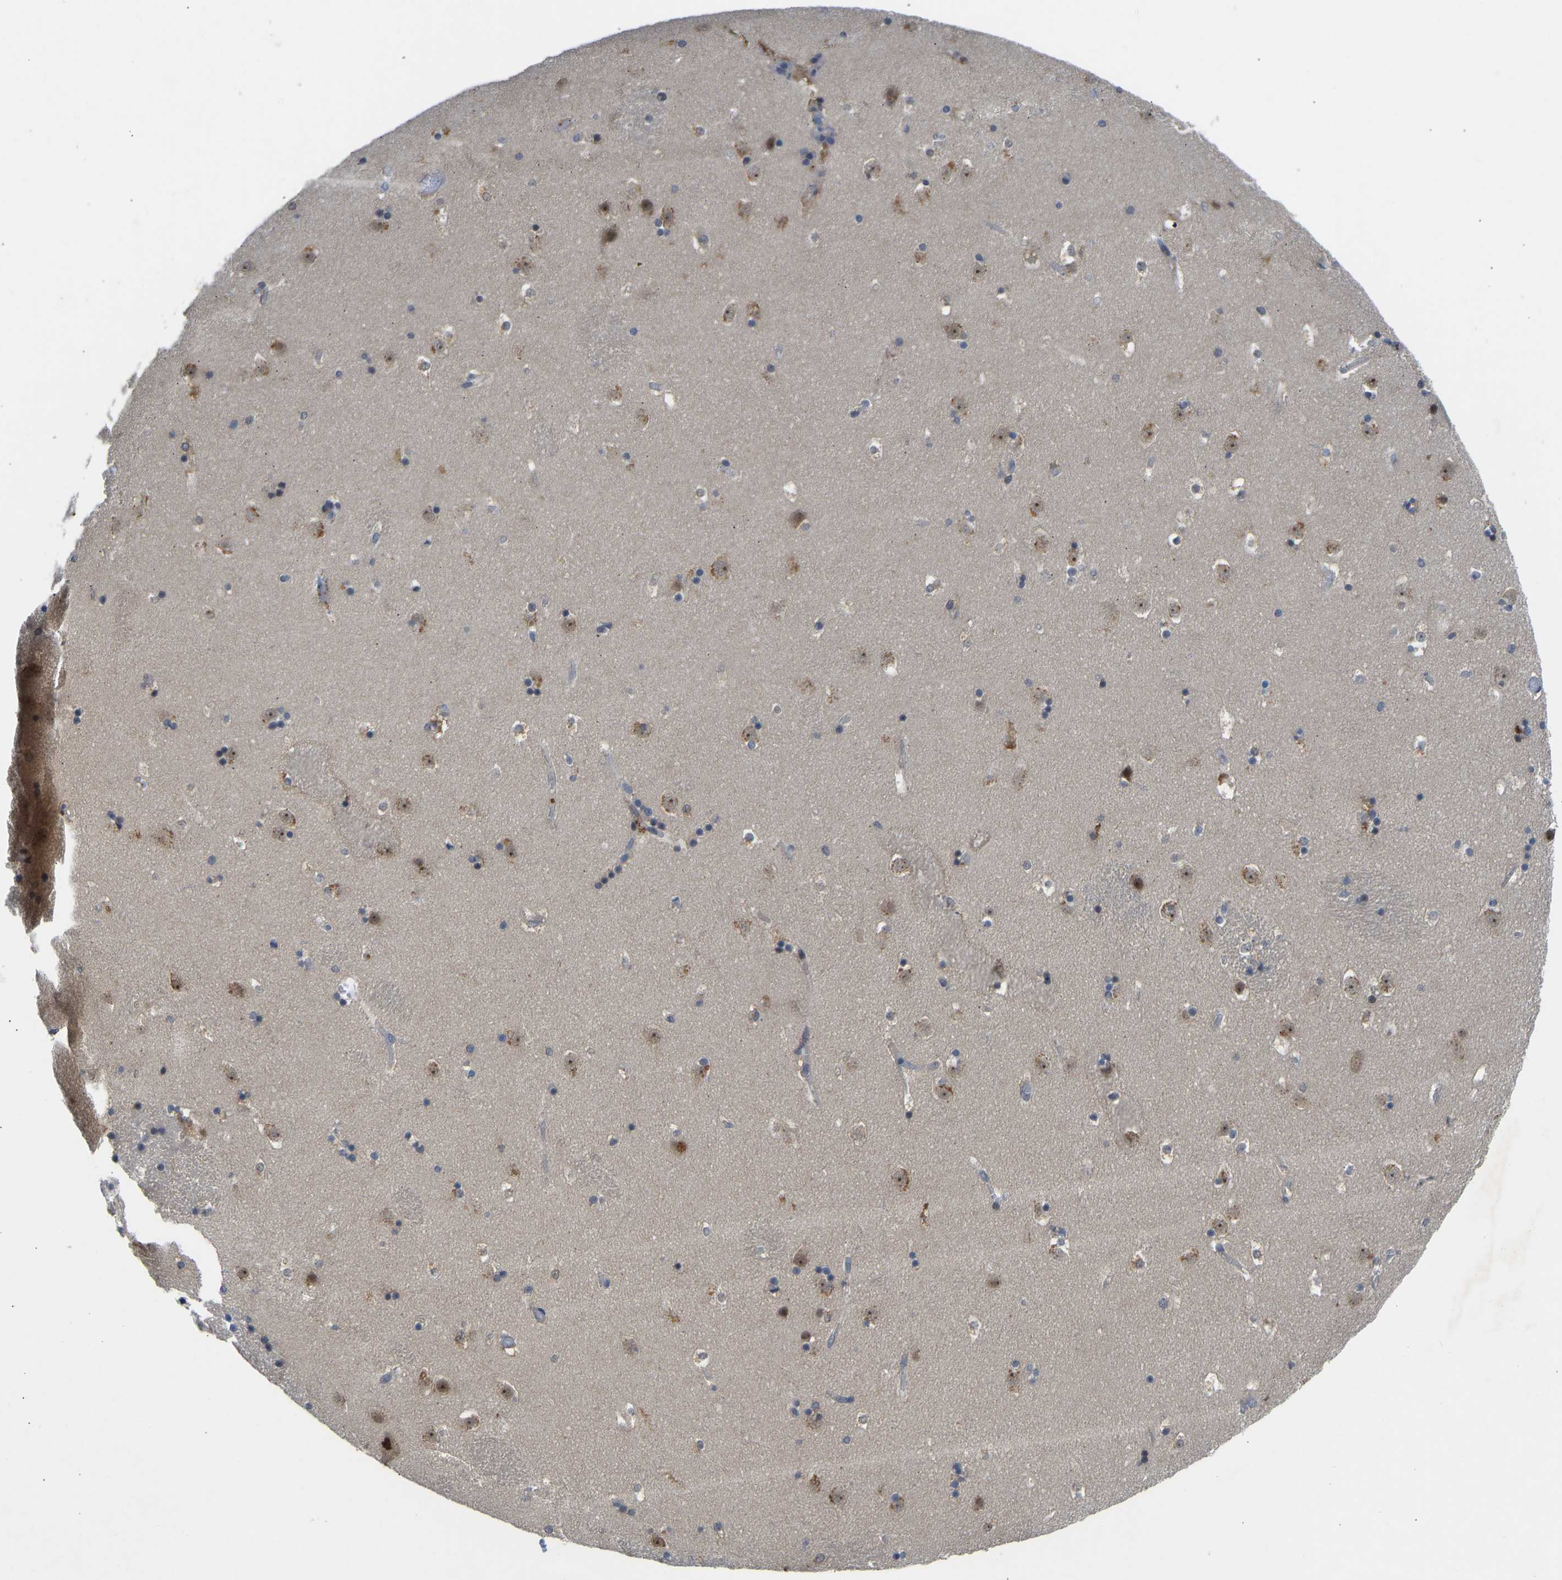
{"staining": {"intensity": "weak", "quantity": "<25%", "location": "nuclear"}, "tissue": "caudate", "cell_type": "Glial cells", "image_type": "normal", "snomed": [{"axis": "morphology", "description": "Normal tissue, NOS"}, {"axis": "topography", "description": "Lateral ventricle wall"}], "caption": "IHC image of benign human caudate stained for a protein (brown), which reveals no expression in glial cells. (Brightfield microscopy of DAB (3,3'-diaminobenzidine) IHC at high magnification).", "gene": "ZNF251", "patient": {"sex": "male", "age": 45}}